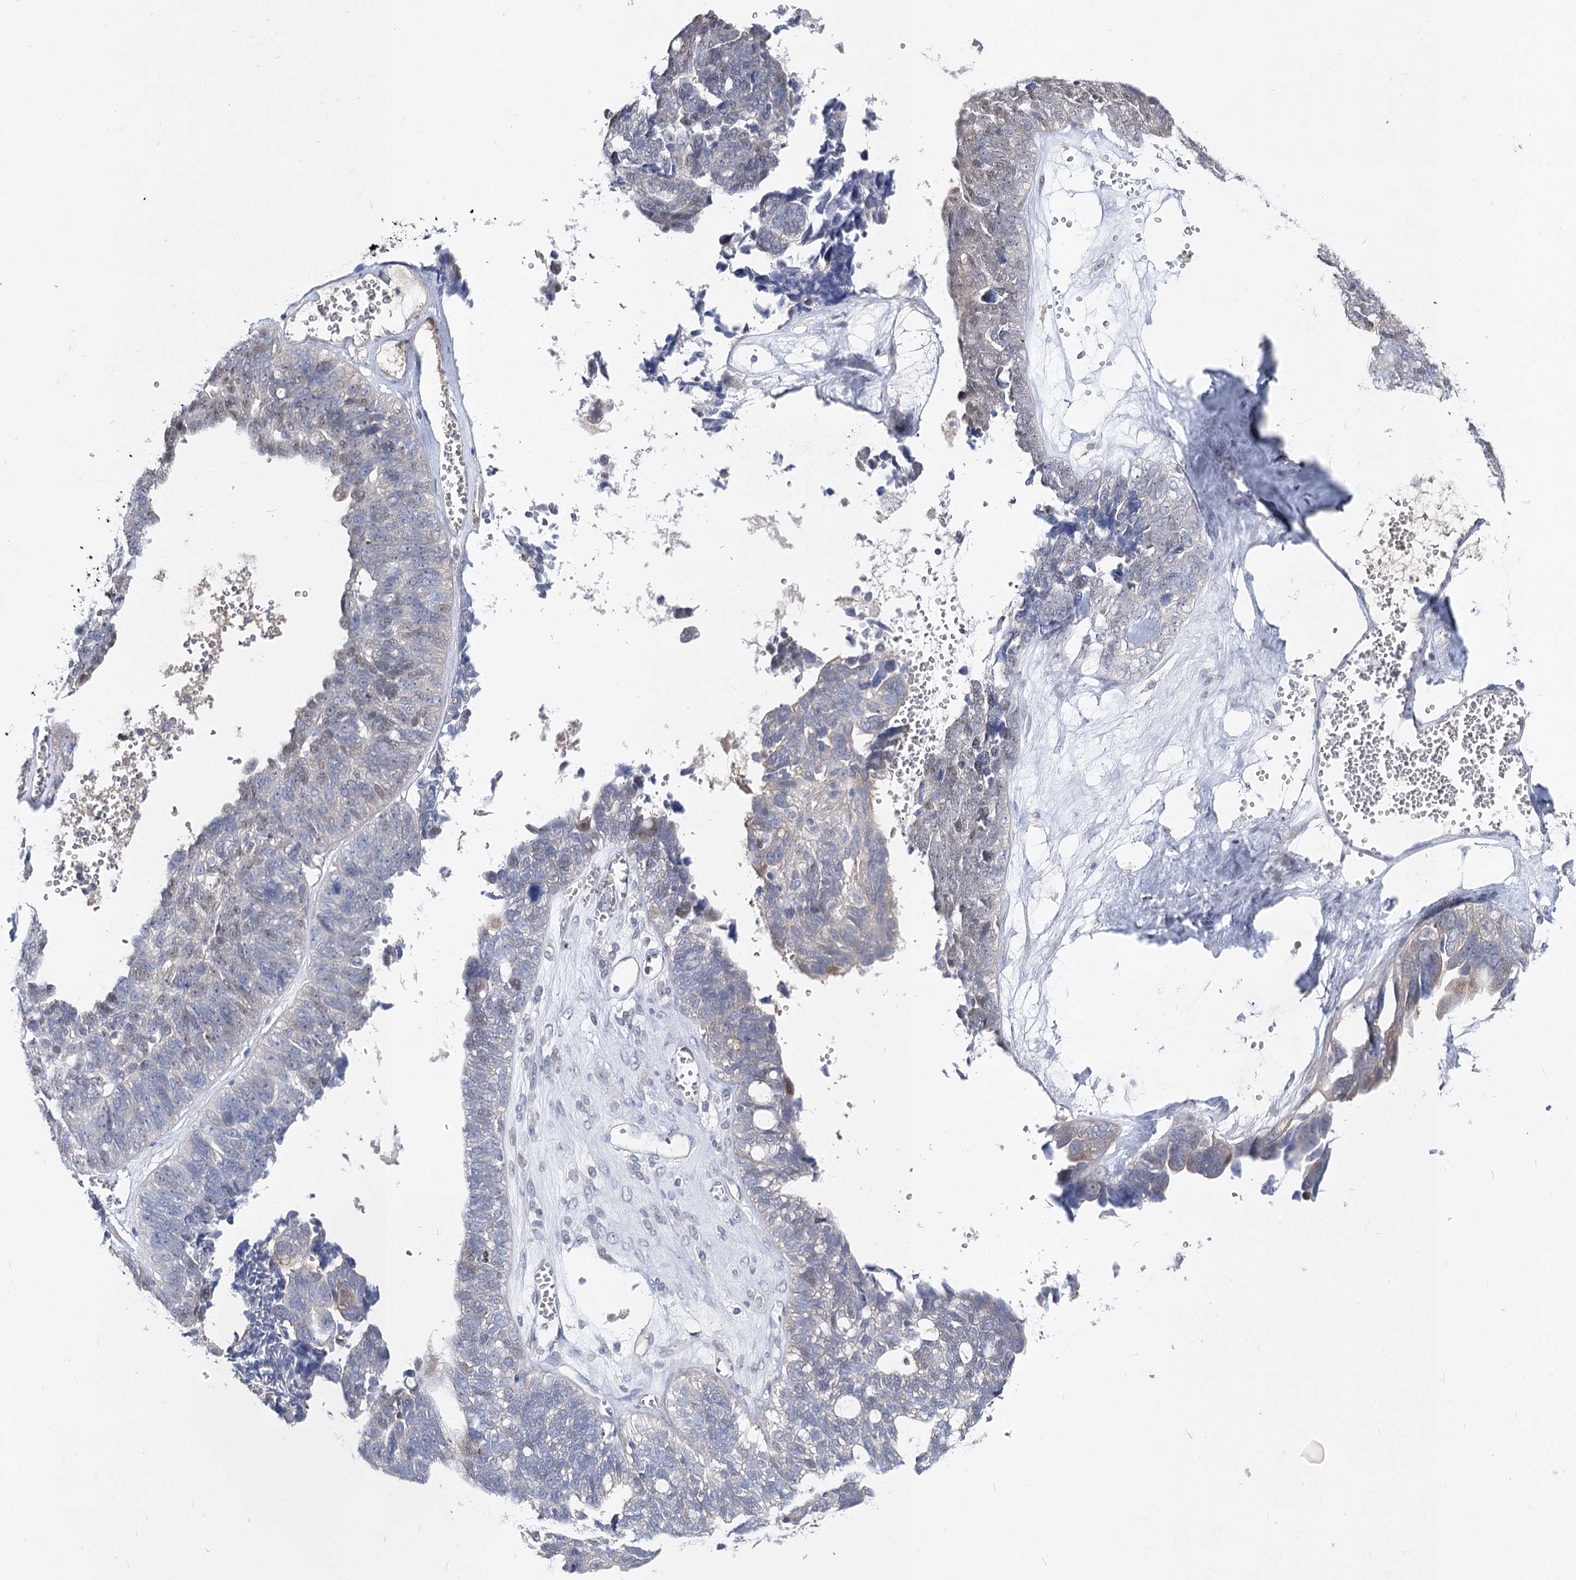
{"staining": {"intensity": "negative", "quantity": "none", "location": "none"}, "tissue": "ovarian cancer", "cell_type": "Tumor cells", "image_type": "cancer", "snomed": [{"axis": "morphology", "description": "Cystadenocarcinoma, serous, NOS"}, {"axis": "topography", "description": "Ovary"}], "caption": "The image reveals no staining of tumor cells in serous cystadenocarcinoma (ovarian).", "gene": "UGP2", "patient": {"sex": "female", "age": 79}}